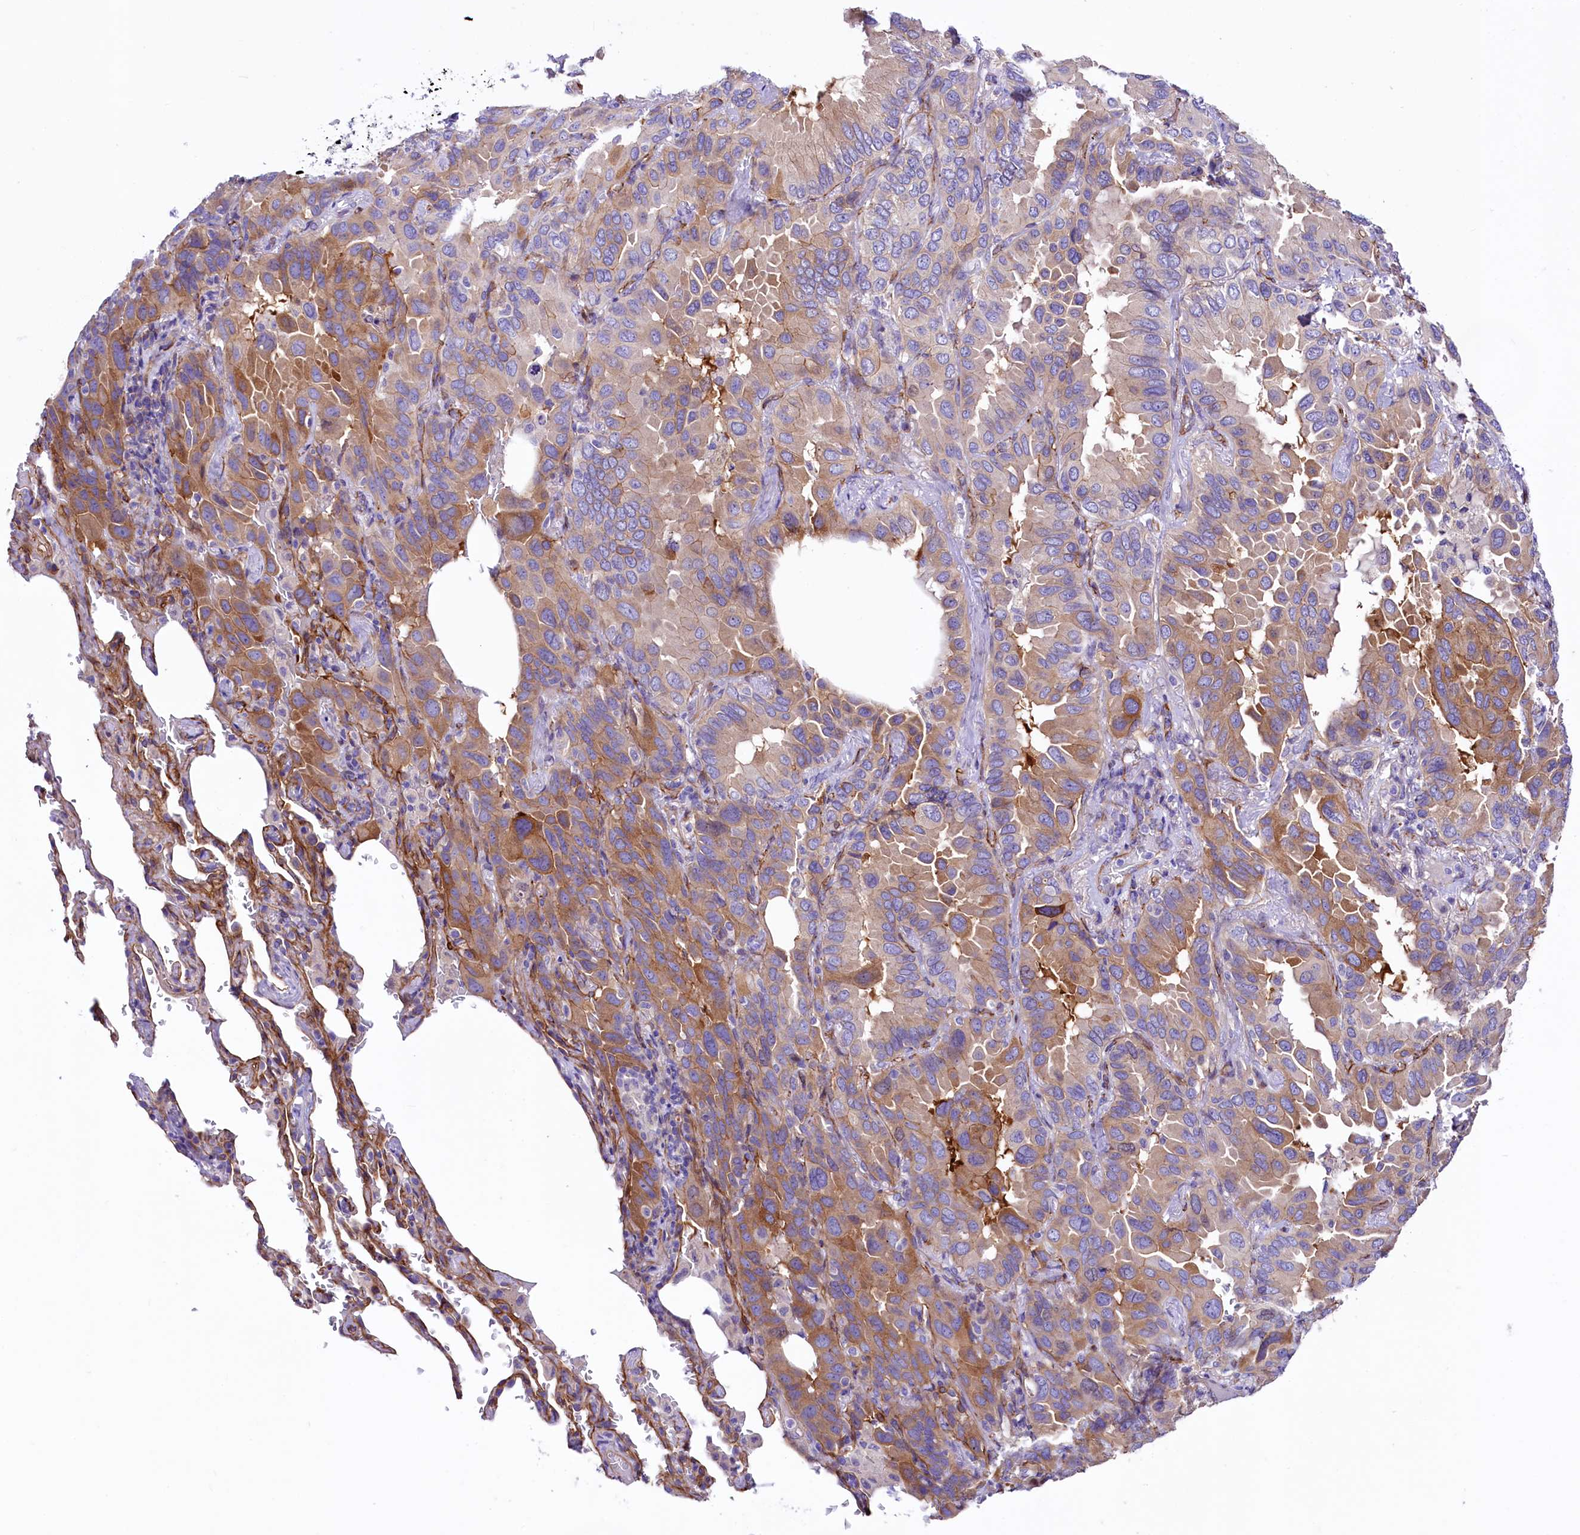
{"staining": {"intensity": "moderate", "quantity": "25%-75%", "location": "cytoplasmic/membranous"}, "tissue": "lung cancer", "cell_type": "Tumor cells", "image_type": "cancer", "snomed": [{"axis": "morphology", "description": "Adenocarcinoma, NOS"}, {"axis": "topography", "description": "Lung"}], "caption": "Adenocarcinoma (lung) tissue shows moderate cytoplasmic/membranous staining in about 25%-75% of tumor cells, visualized by immunohistochemistry.", "gene": "SLF1", "patient": {"sex": "male", "age": 64}}